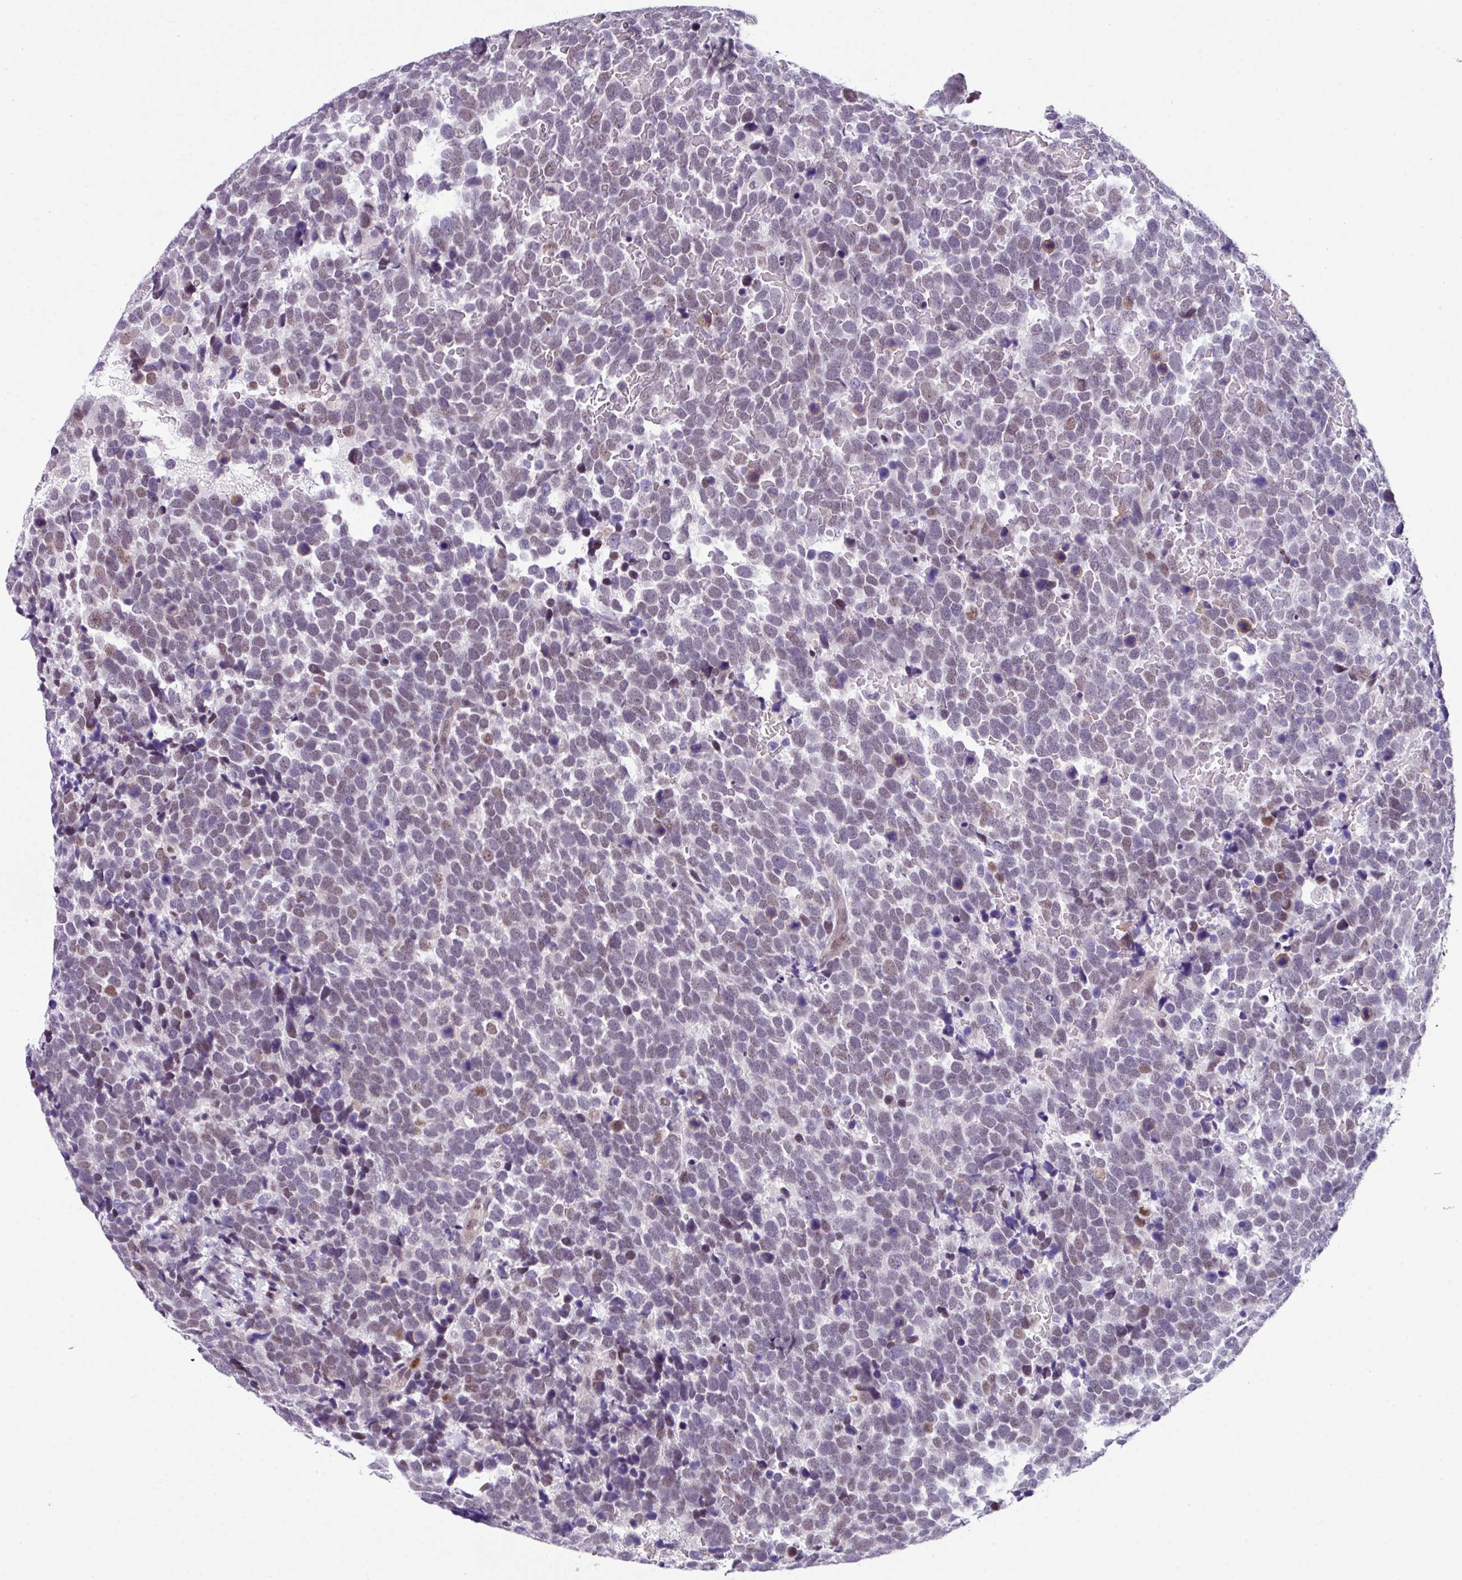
{"staining": {"intensity": "negative", "quantity": "none", "location": "none"}, "tissue": "urothelial cancer", "cell_type": "Tumor cells", "image_type": "cancer", "snomed": [{"axis": "morphology", "description": "Urothelial carcinoma, High grade"}, {"axis": "topography", "description": "Urinary bladder"}], "caption": "Tumor cells are negative for brown protein staining in urothelial cancer.", "gene": "ZFP3", "patient": {"sex": "female", "age": 82}}